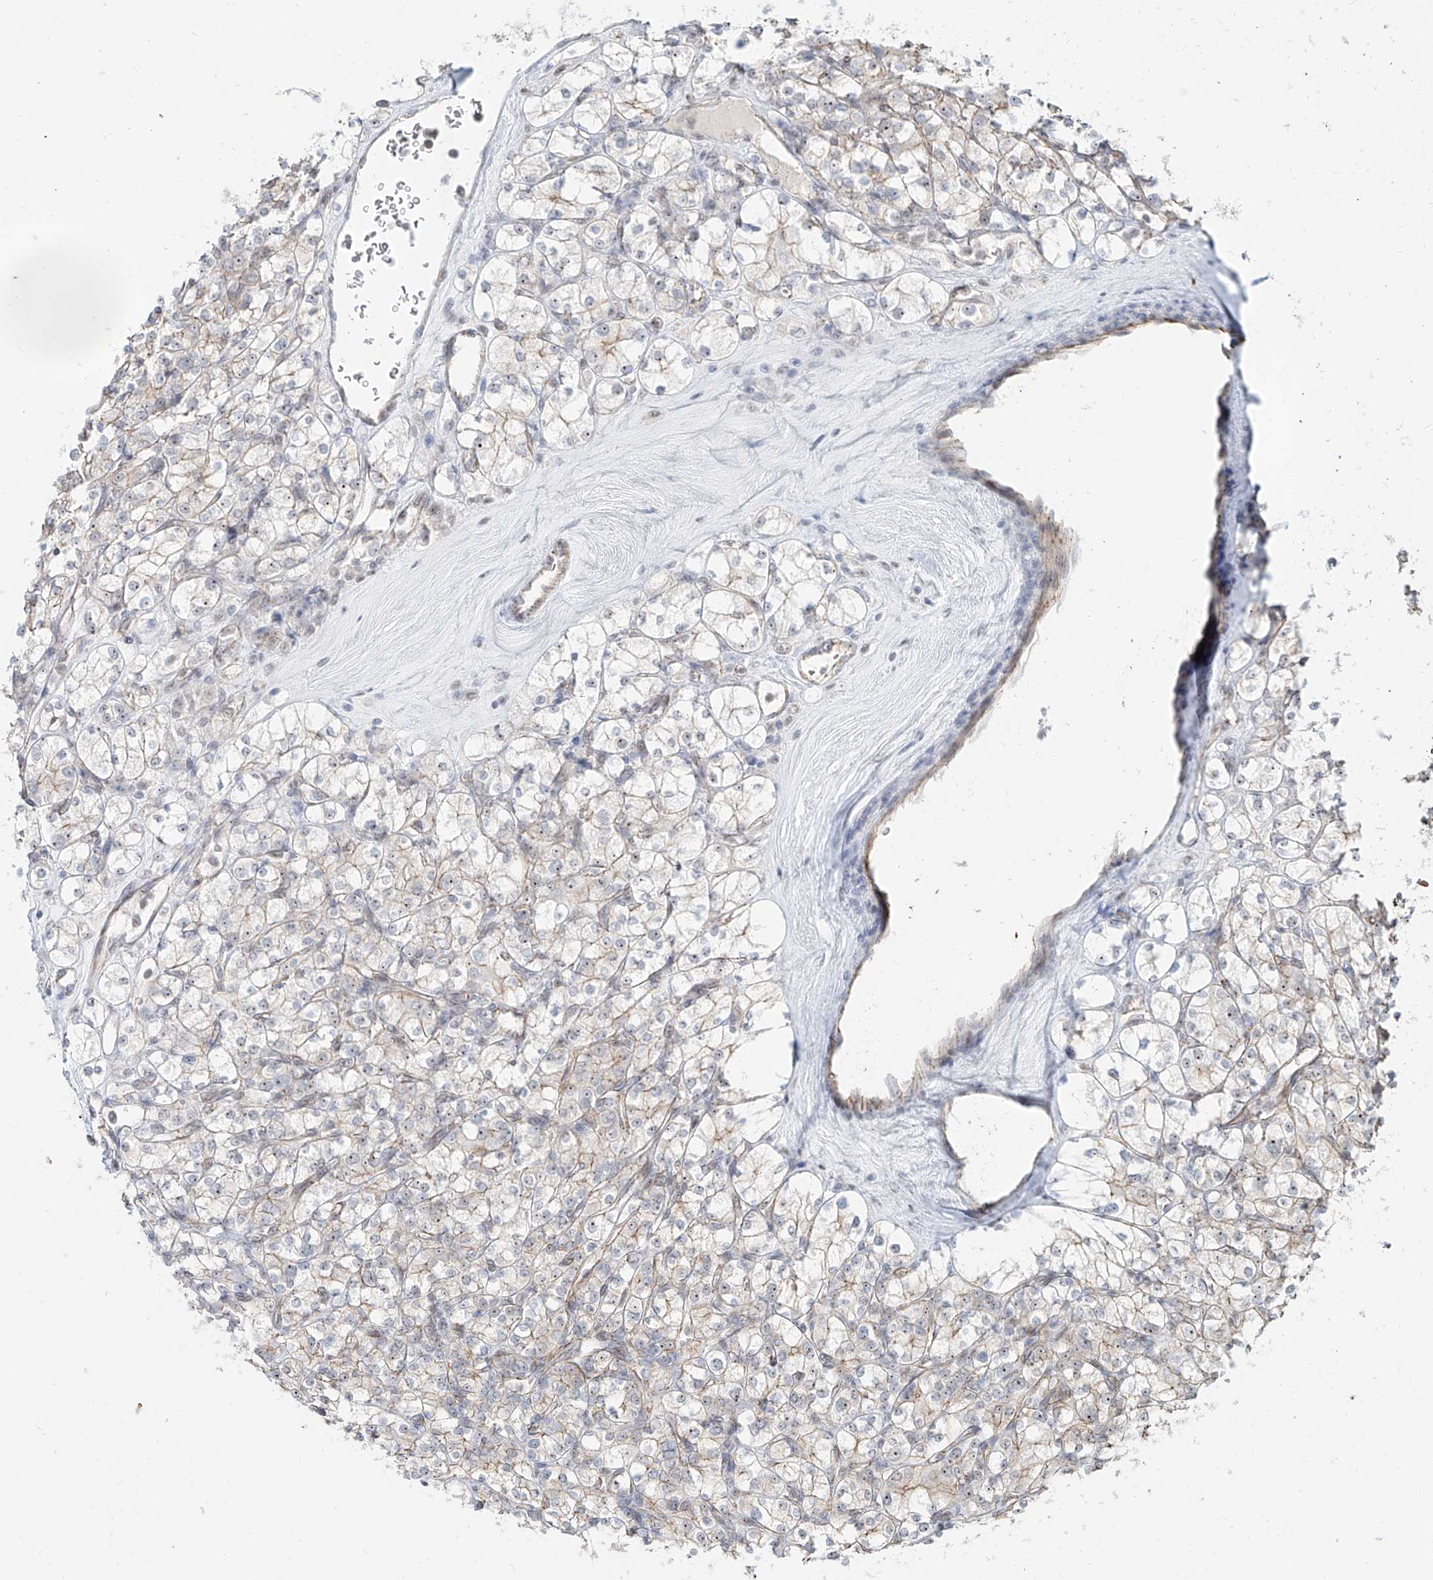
{"staining": {"intensity": "weak", "quantity": "<25%", "location": "cytoplasmic/membranous,nuclear"}, "tissue": "renal cancer", "cell_type": "Tumor cells", "image_type": "cancer", "snomed": [{"axis": "morphology", "description": "Adenocarcinoma, NOS"}, {"axis": "topography", "description": "Kidney"}], "caption": "Immunohistochemistry image of neoplastic tissue: human renal cancer (adenocarcinoma) stained with DAB (3,3'-diaminobenzidine) shows no significant protein staining in tumor cells.", "gene": "ZNF710", "patient": {"sex": "male", "age": 77}}